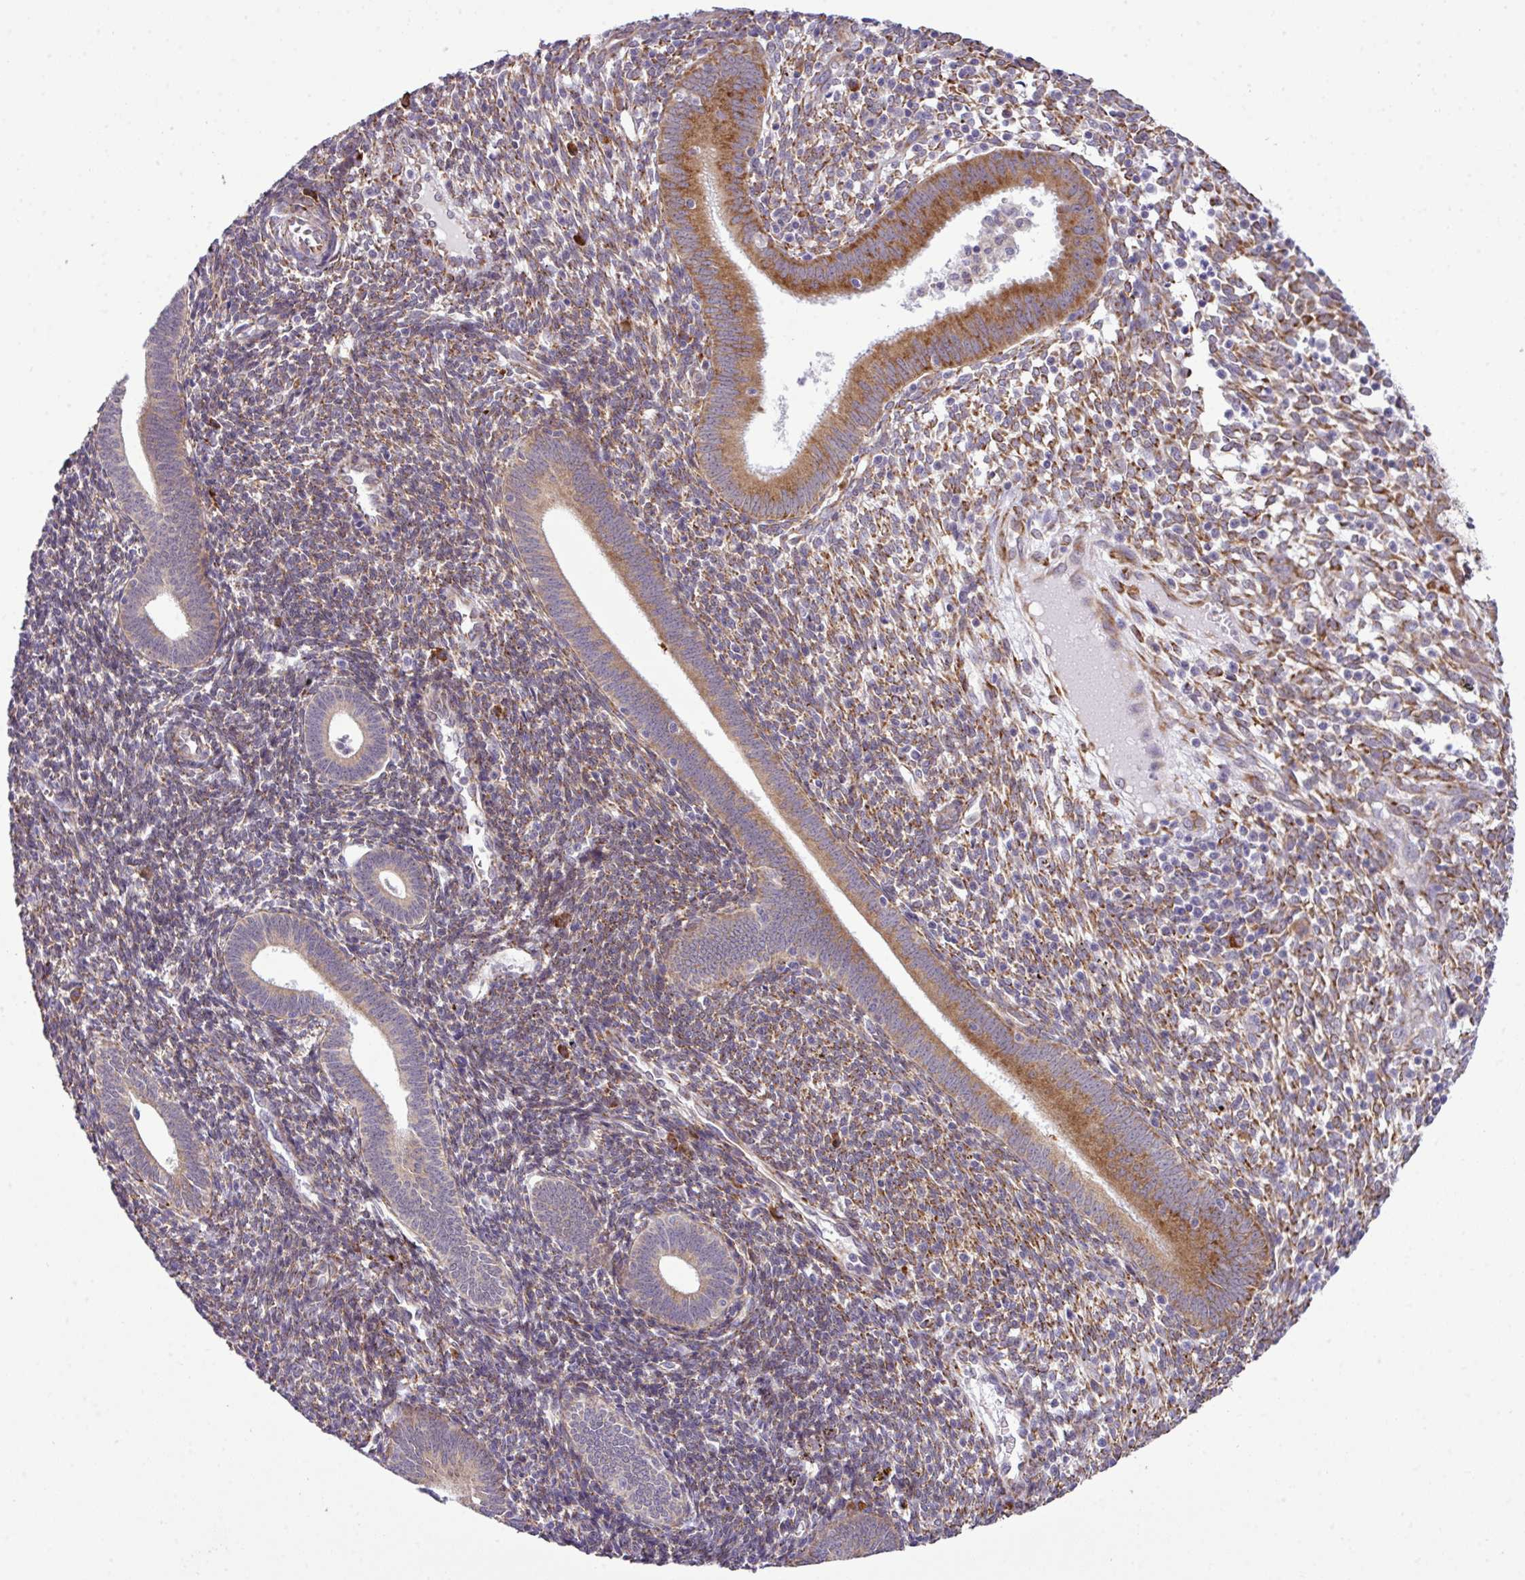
{"staining": {"intensity": "moderate", "quantity": "25%-75%", "location": "cytoplasmic/membranous"}, "tissue": "endometrium", "cell_type": "Cells in endometrial stroma", "image_type": "normal", "snomed": [{"axis": "morphology", "description": "Normal tissue, NOS"}, {"axis": "topography", "description": "Endometrium"}], "caption": "Approximately 25%-75% of cells in endometrial stroma in unremarkable endometrium display moderate cytoplasmic/membranous protein positivity as visualized by brown immunohistochemical staining.", "gene": "CFAP97", "patient": {"sex": "female", "age": 41}}